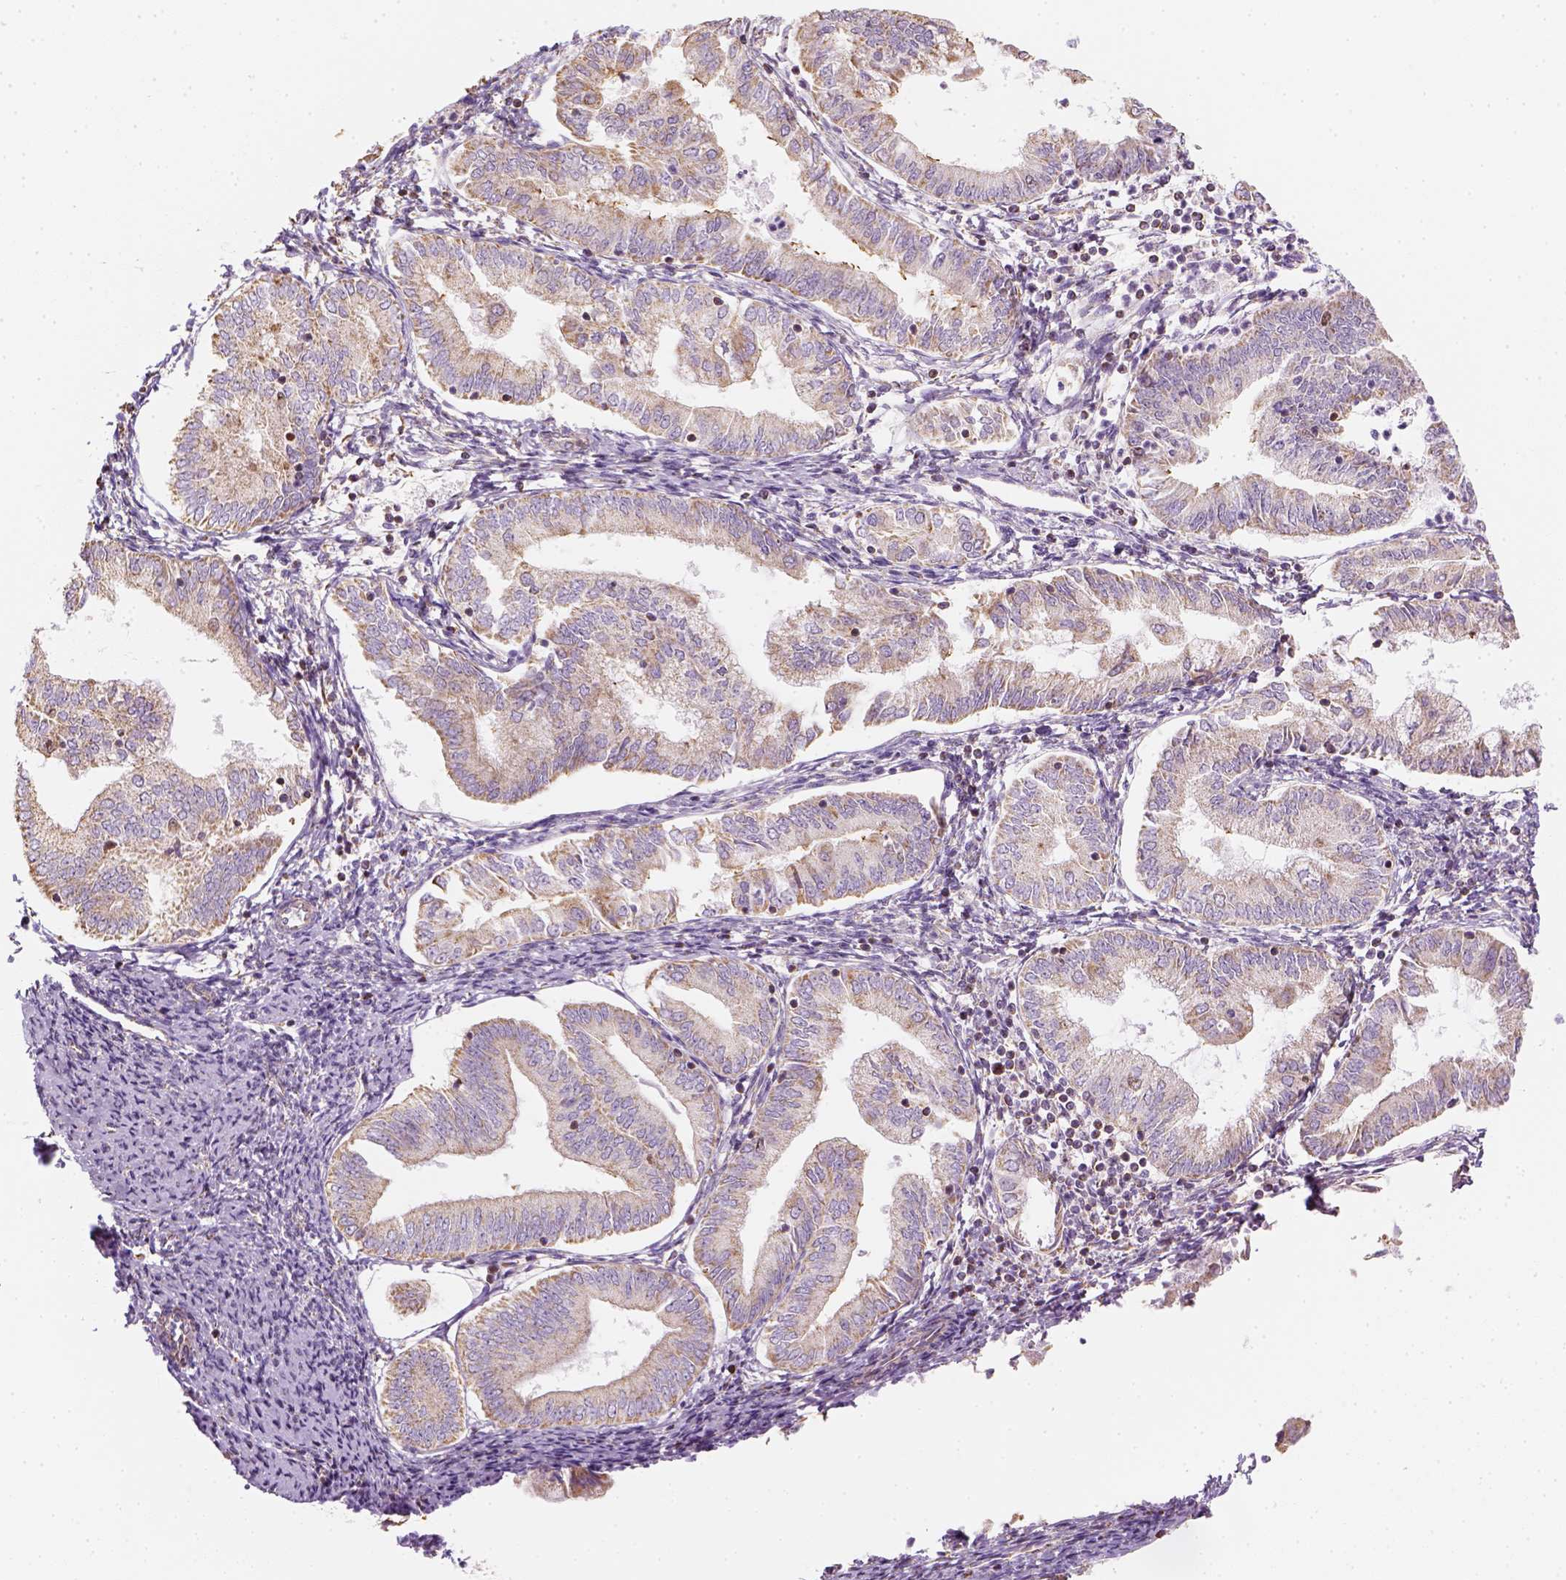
{"staining": {"intensity": "moderate", "quantity": ">75%", "location": "cytoplasmic/membranous"}, "tissue": "endometrial cancer", "cell_type": "Tumor cells", "image_type": "cancer", "snomed": [{"axis": "morphology", "description": "Adenocarcinoma, NOS"}, {"axis": "topography", "description": "Endometrium"}], "caption": "This is a photomicrograph of IHC staining of endometrial cancer (adenocarcinoma), which shows moderate staining in the cytoplasmic/membranous of tumor cells.", "gene": "LCA5", "patient": {"sex": "female", "age": 55}}